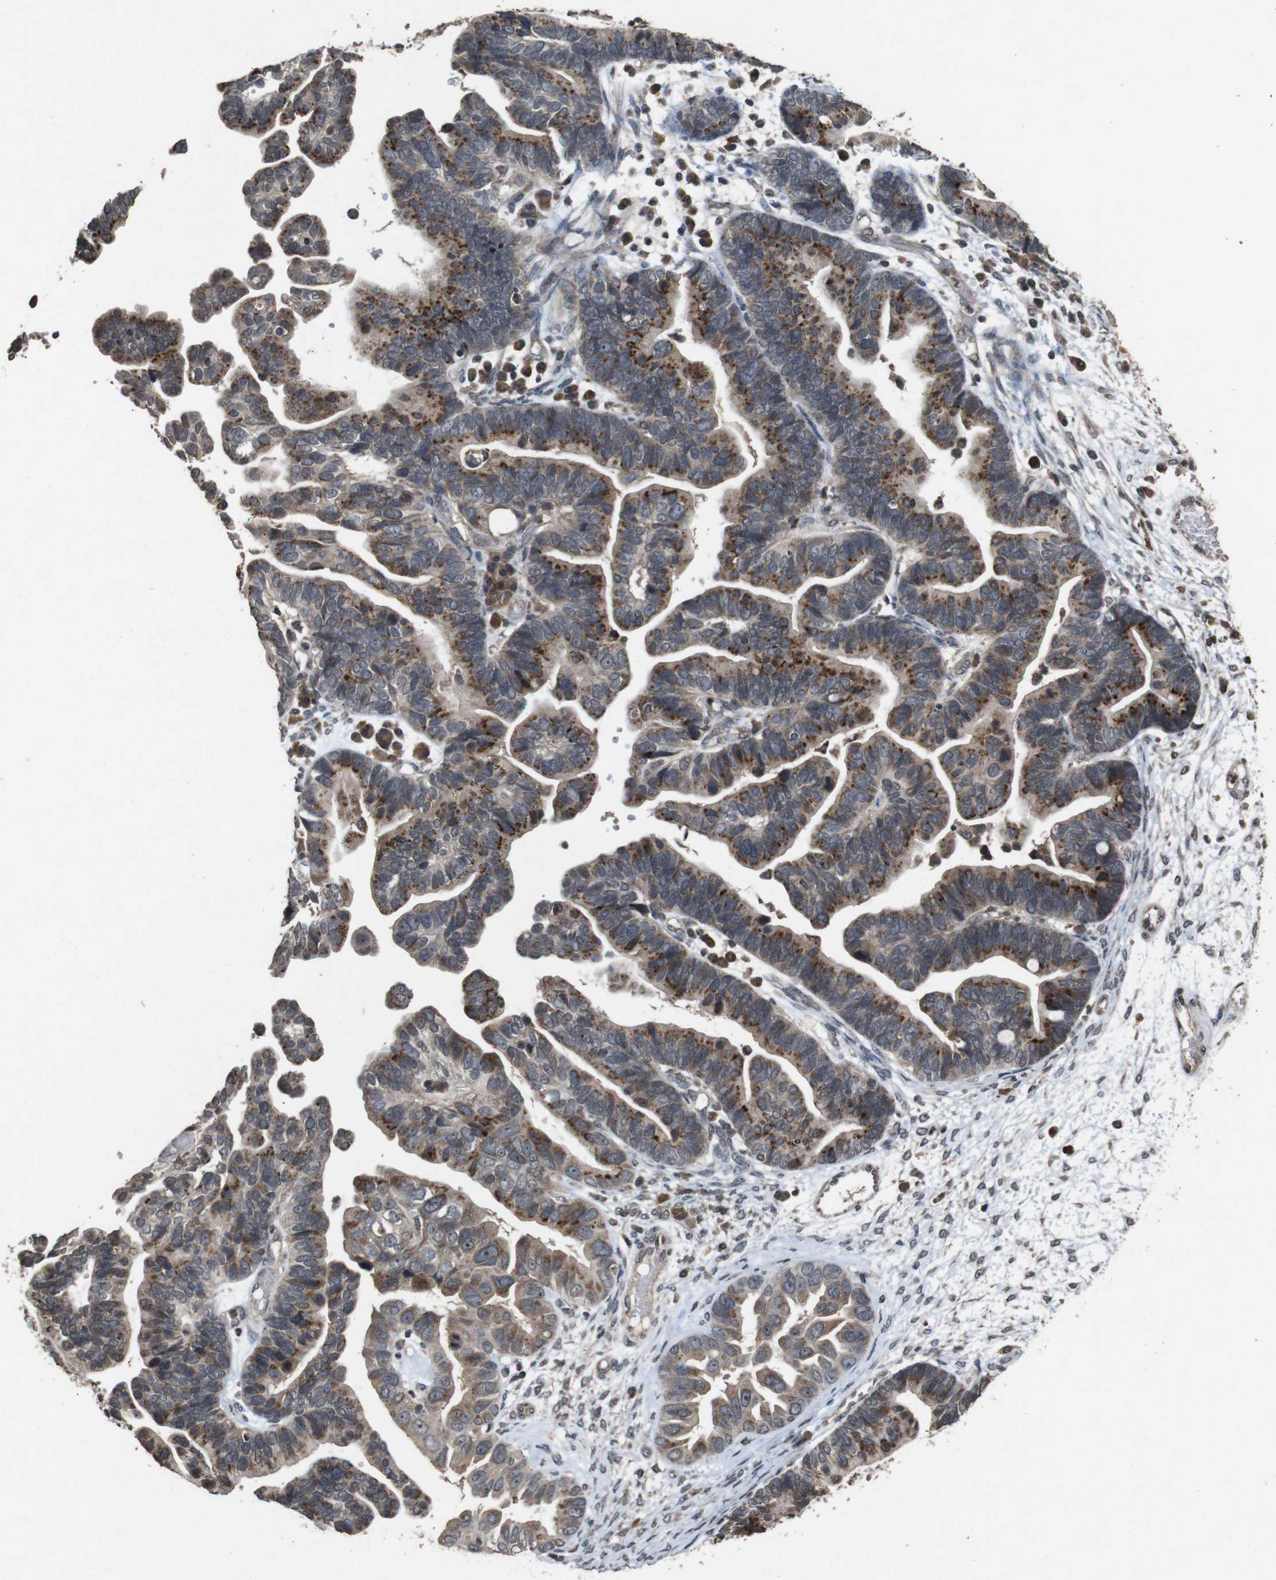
{"staining": {"intensity": "strong", "quantity": ">75%", "location": "cytoplasmic/membranous"}, "tissue": "ovarian cancer", "cell_type": "Tumor cells", "image_type": "cancer", "snomed": [{"axis": "morphology", "description": "Cystadenocarcinoma, serous, NOS"}, {"axis": "topography", "description": "Ovary"}], "caption": "This micrograph reveals ovarian cancer (serous cystadenocarcinoma) stained with immunohistochemistry to label a protein in brown. The cytoplasmic/membranous of tumor cells show strong positivity for the protein. Nuclei are counter-stained blue.", "gene": "SORL1", "patient": {"sex": "female", "age": 56}}